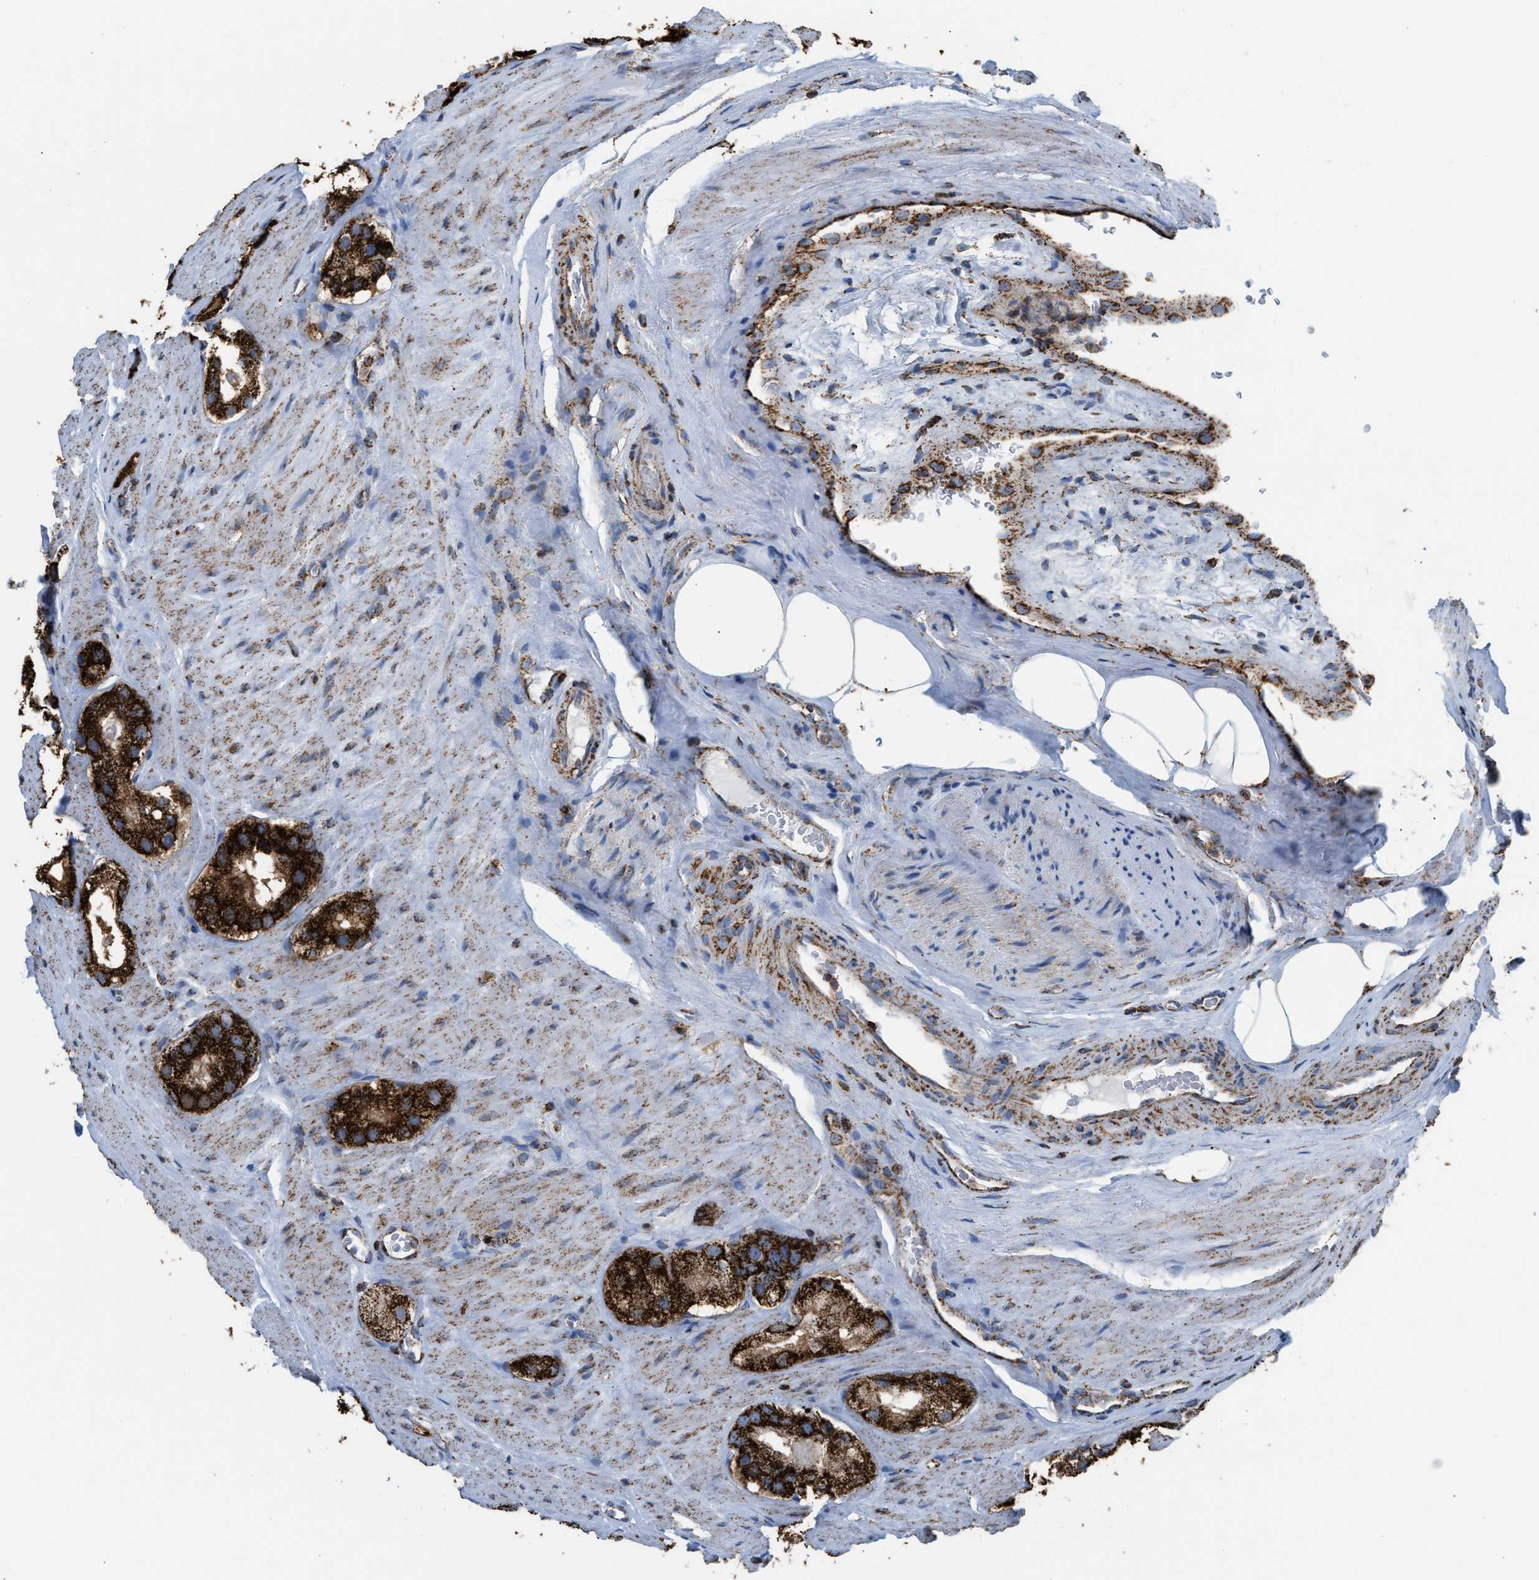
{"staining": {"intensity": "strong", "quantity": ">75%", "location": "cytoplasmic/membranous"}, "tissue": "prostate cancer", "cell_type": "Tumor cells", "image_type": "cancer", "snomed": [{"axis": "morphology", "description": "Adenocarcinoma, High grade"}, {"axis": "topography", "description": "Prostate"}], "caption": "Prostate adenocarcinoma (high-grade) tissue demonstrates strong cytoplasmic/membranous expression in about >75% of tumor cells", "gene": "ECHS1", "patient": {"sex": "male", "age": 63}}